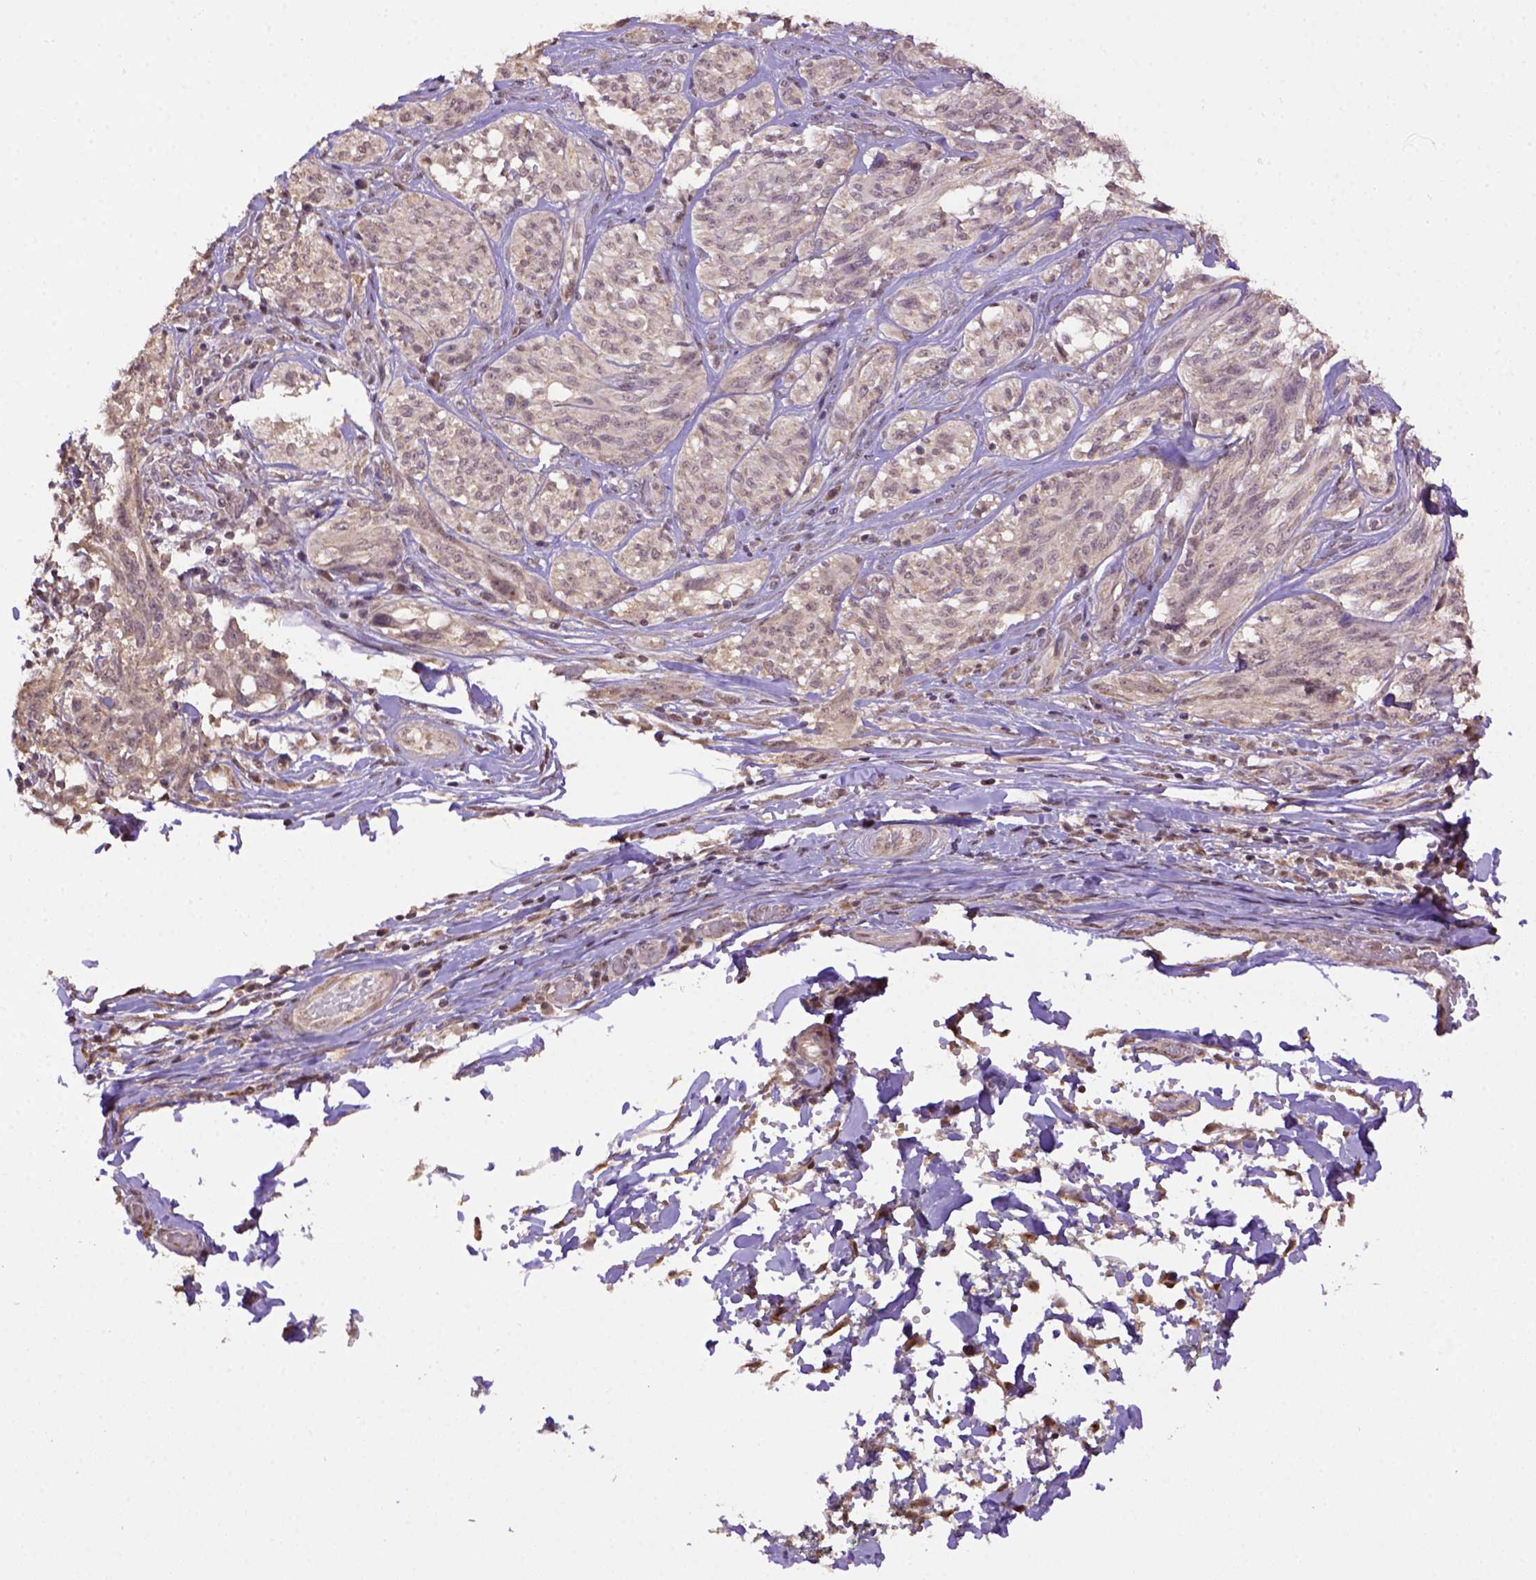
{"staining": {"intensity": "weak", "quantity": "25%-75%", "location": "cytoplasmic/membranous"}, "tissue": "melanoma", "cell_type": "Tumor cells", "image_type": "cancer", "snomed": [{"axis": "morphology", "description": "Malignant melanoma, NOS"}, {"axis": "topography", "description": "Skin"}], "caption": "Protein staining of melanoma tissue demonstrates weak cytoplasmic/membranous expression in about 25%-75% of tumor cells. The staining is performed using DAB (3,3'-diaminobenzidine) brown chromogen to label protein expression. The nuclei are counter-stained blue using hematoxylin.", "gene": "WDR17", "patient": {"sex": "female", "age": 91}}